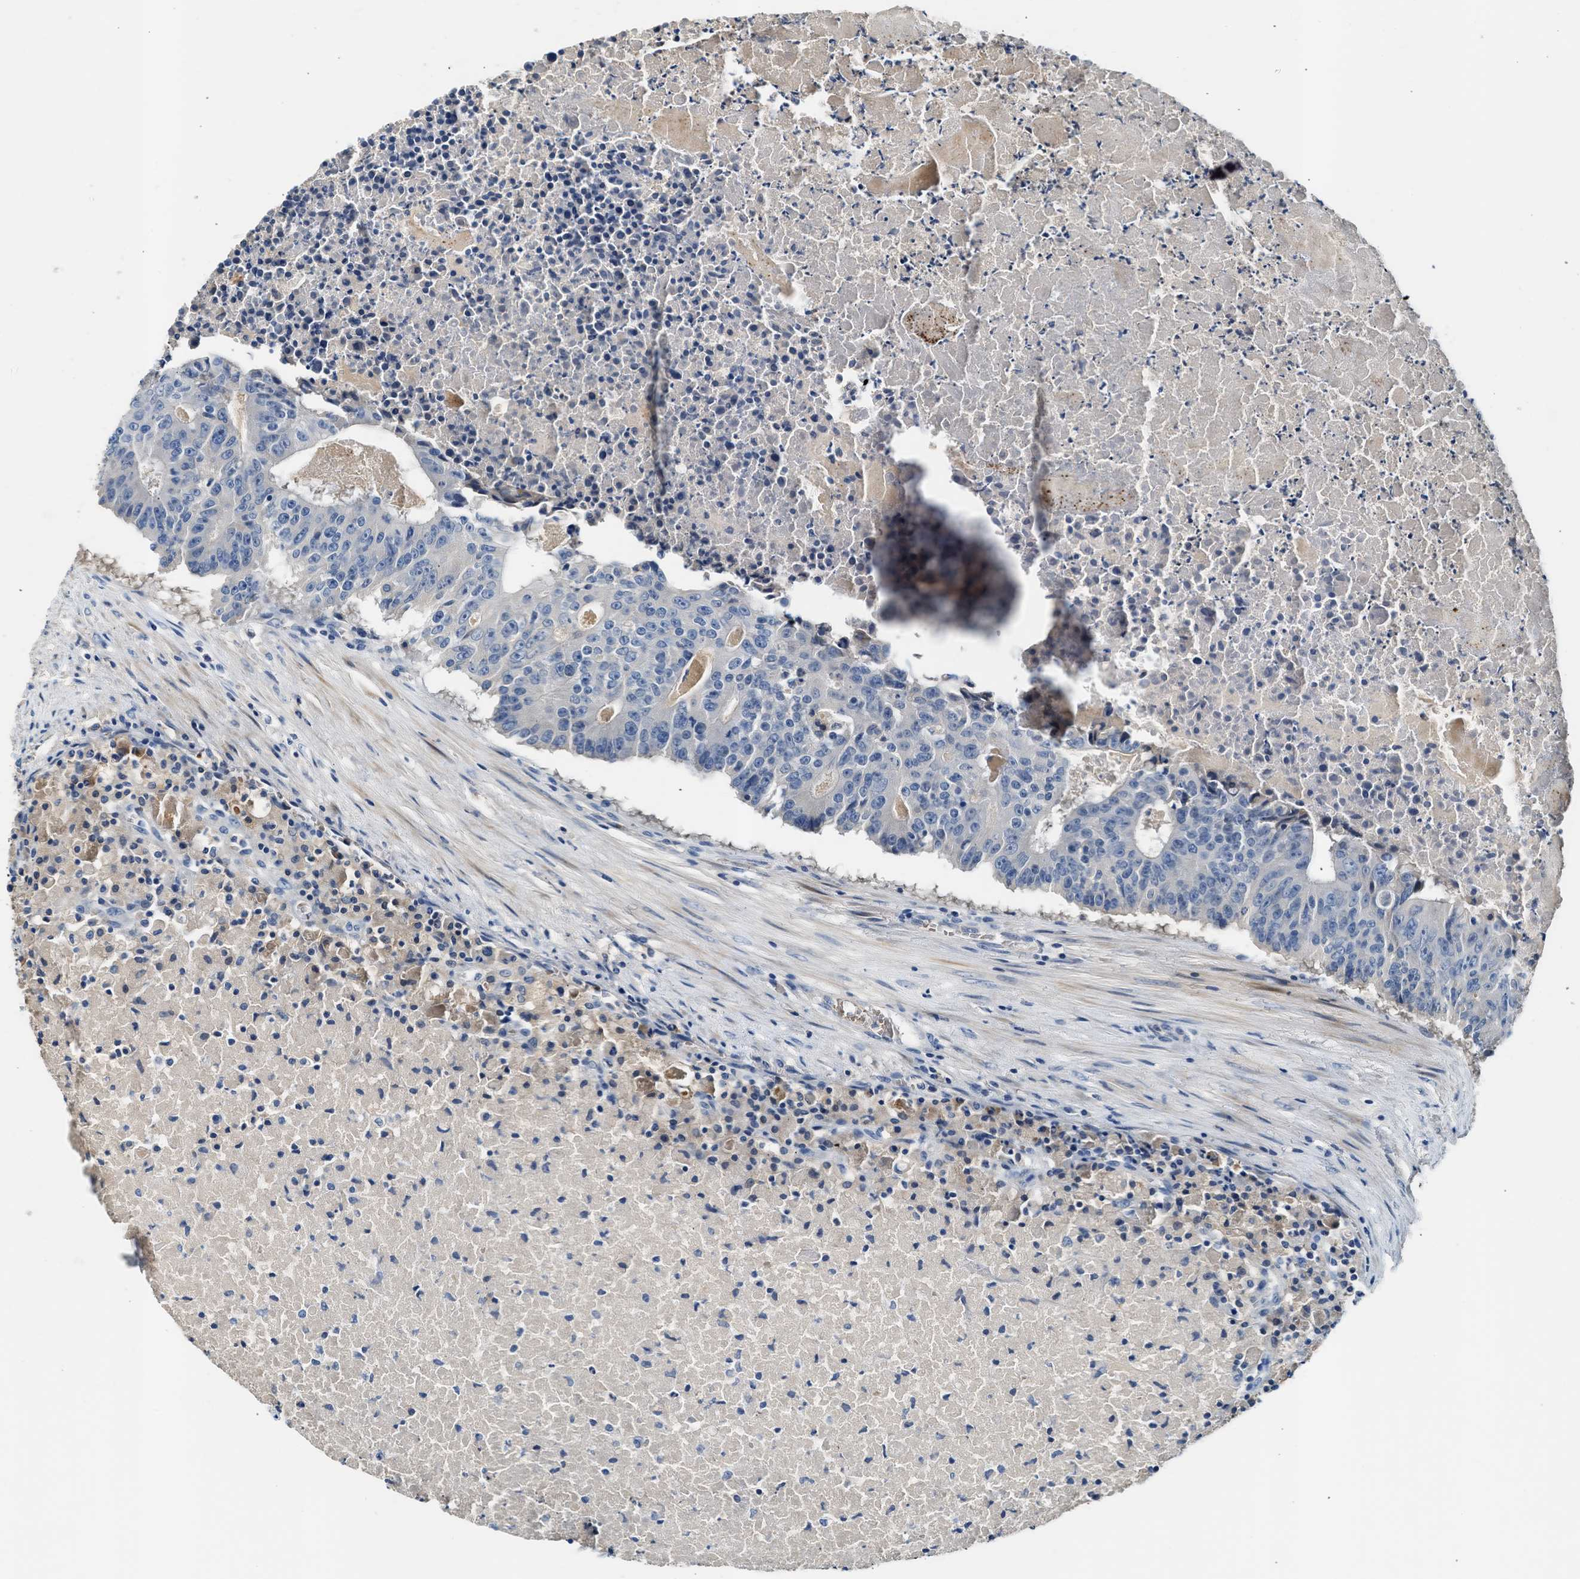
{"staining": {"intensity": "negative", "quantity": "none", "location": "none"}, "tissue": "colorectal cancer", "cell_type": "Tumor cells", "image_type": "cancer", "snomed": [{"axis": "morphology", "description": "Adenocarcinoma, NOS"}, {"axis": "topography", "description": "Colon"}], "caption": "Immunohistochemistry (IHC) photomicrograph of human colorectal cancer stained for a protein (brown), which reveals no staining in tumor cells. (Stains: DAB immunohistochemistry with hematoxylin counter stain, Microscopy: brightfield microscopy at high magnification).", "gene": "RWDD2B", "patient": {"sex": "male", "age": 87}}